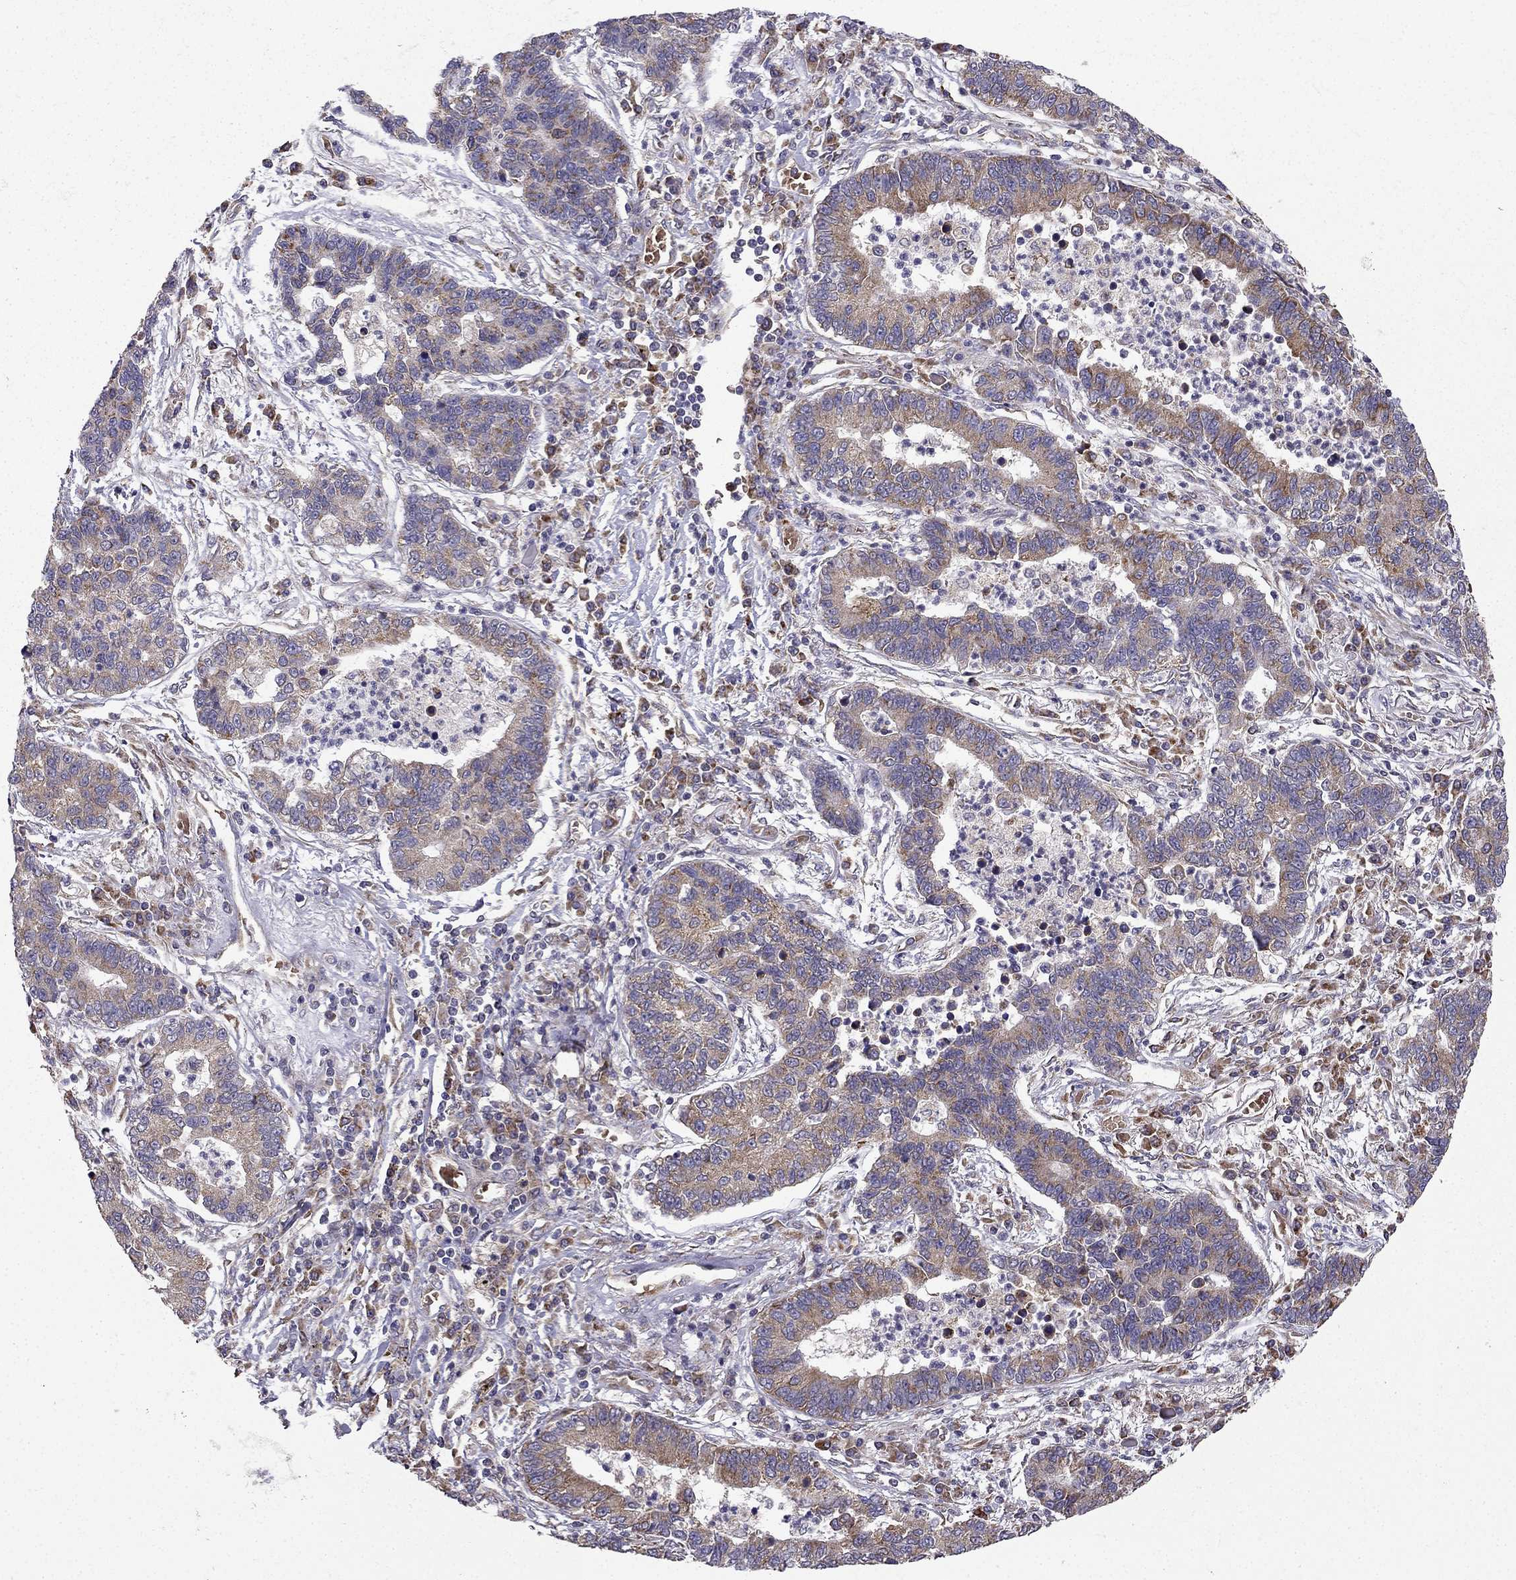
{"staining": {"intensity": "moderate", "quantity": "25%-75%", "location": "cytoplasmic/membranous"}, "tissue": "lung cancer", "cell_type": "Tumor cells", "image_type": "cancer", "snomed": [{"axis": "morphology", "description": "Adenocarcinoma, NOS"}, {"axis": "topography", "description": "Lung"}], "caption": "Human lung adenocarcinoma stained with a protein marker demonstrates moderate staining in tumor cells.", "gene": "B4GALT7", "patient": {"sex": "female", "age": 57}}